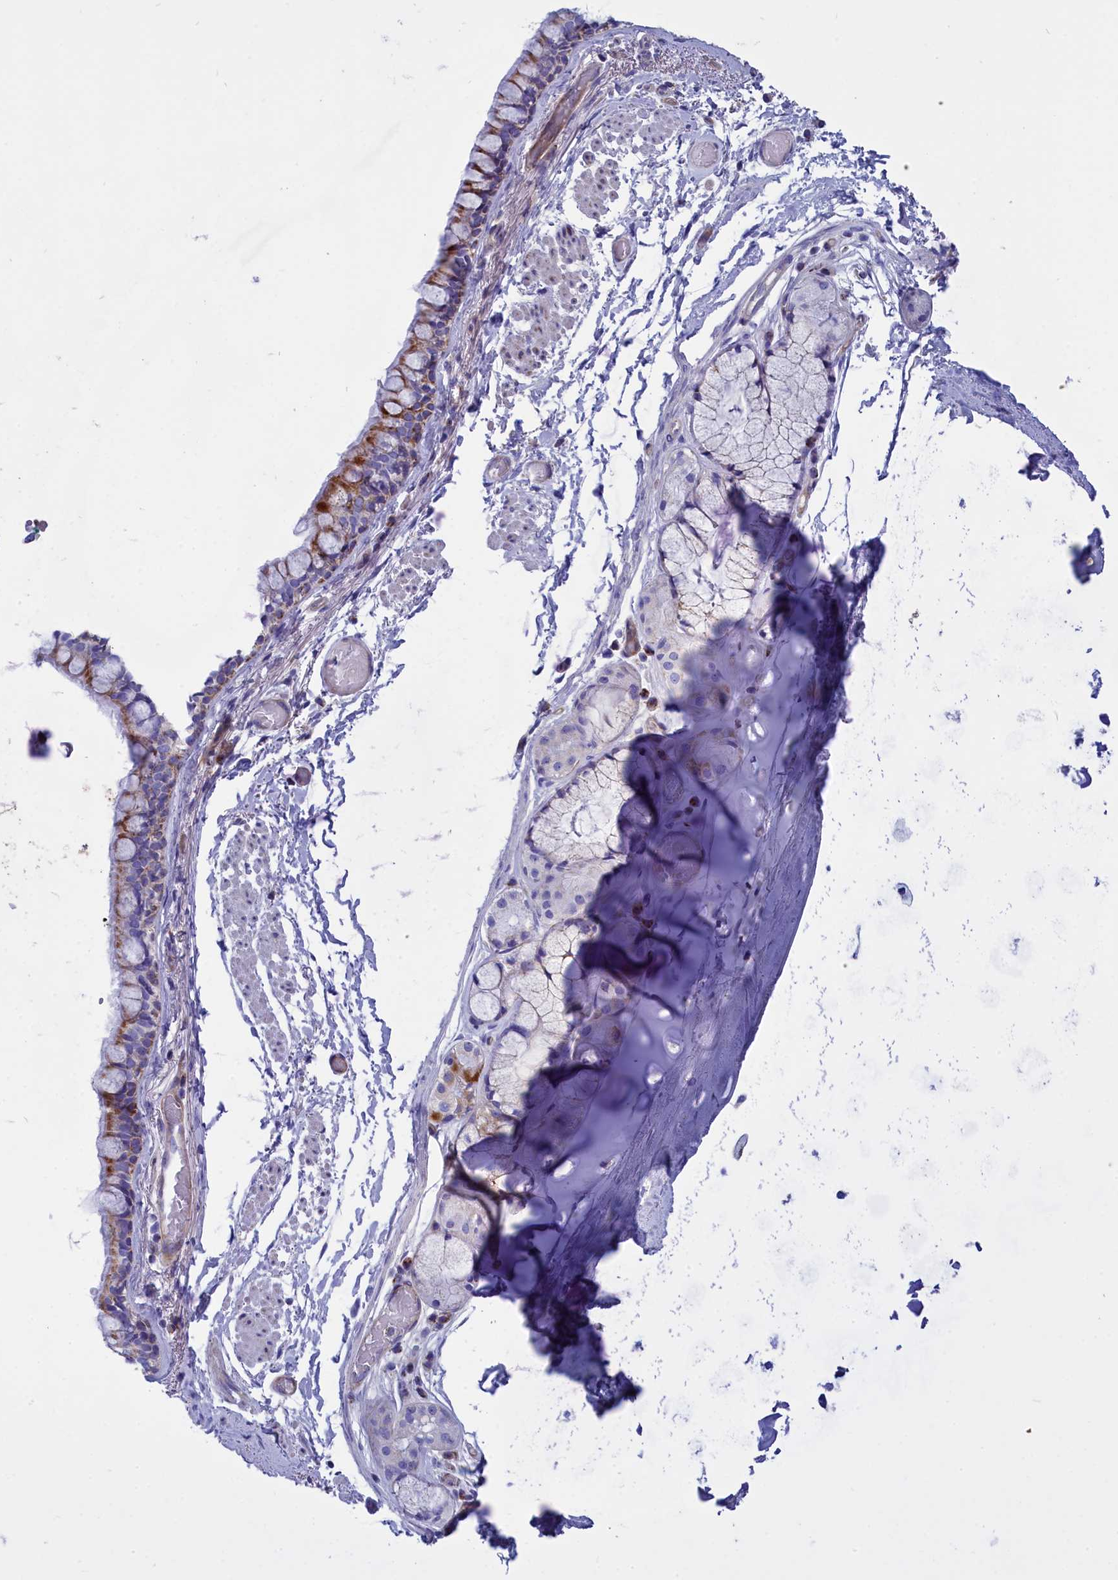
{"staining": {"intensity": "moderate", "quantity": "25%-75%", "location": "cytoplasmic/membranous"}, "tissue": "bronchus", "cell_type": "Respiratory epithelial cells", "image_type": "normal", "snomed": [{"axis": "morphology", "description": "Normal tissue, NOS"}, {"axis": "topography", "description": "Cartilage tissue"}], "caption": "This is a histology image of immunohistochemistry (IHC) staining of normal bronchus, which shows moderate staining in the cytoplasmic/membranous of respiratory epithelial cells.", "gene": "CCRL2", "patient": {"sex": "male", "age": 63}}